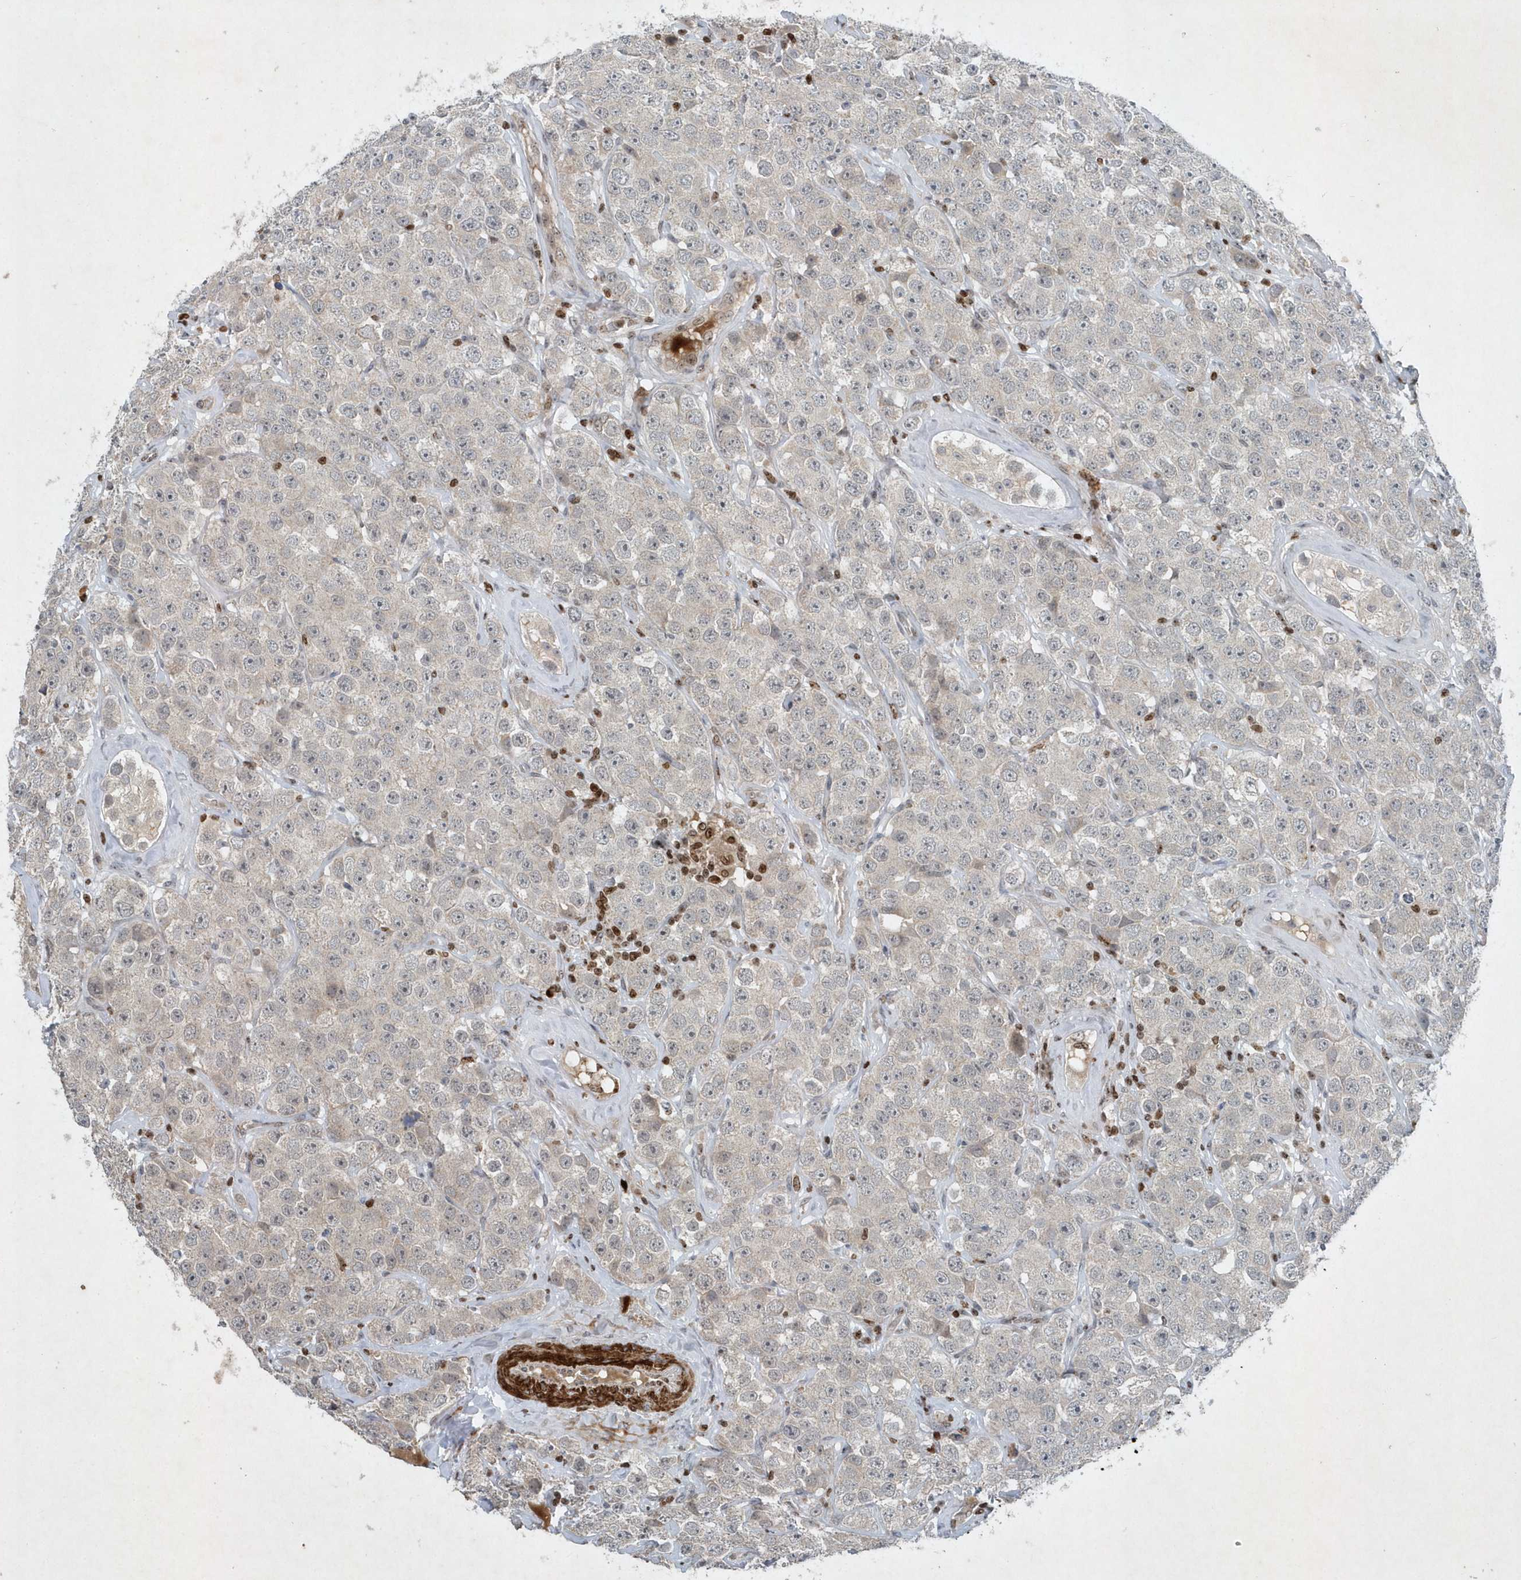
{"staining": {"intensity": "negative", "quantity": "none", "location": "none"}, "tissue": "testis cancer", "cell_type": "Tumor cells", "image_type": "cancer", "snomed": [{"axis": "morphology", "description": "Seminoma, NOS"}, {"axis": "topography", "description": "Testis"}], "caption": "High magnification brightfield microscopy of testis cancer stained with DAB (3,3'-diaminobenzidine) (brown) and counterstained with hematoxylin (blue): tumor cells show no significant positivity.", "gene": "QTRT2", "patient": {"sex": "male", "age": 28}}